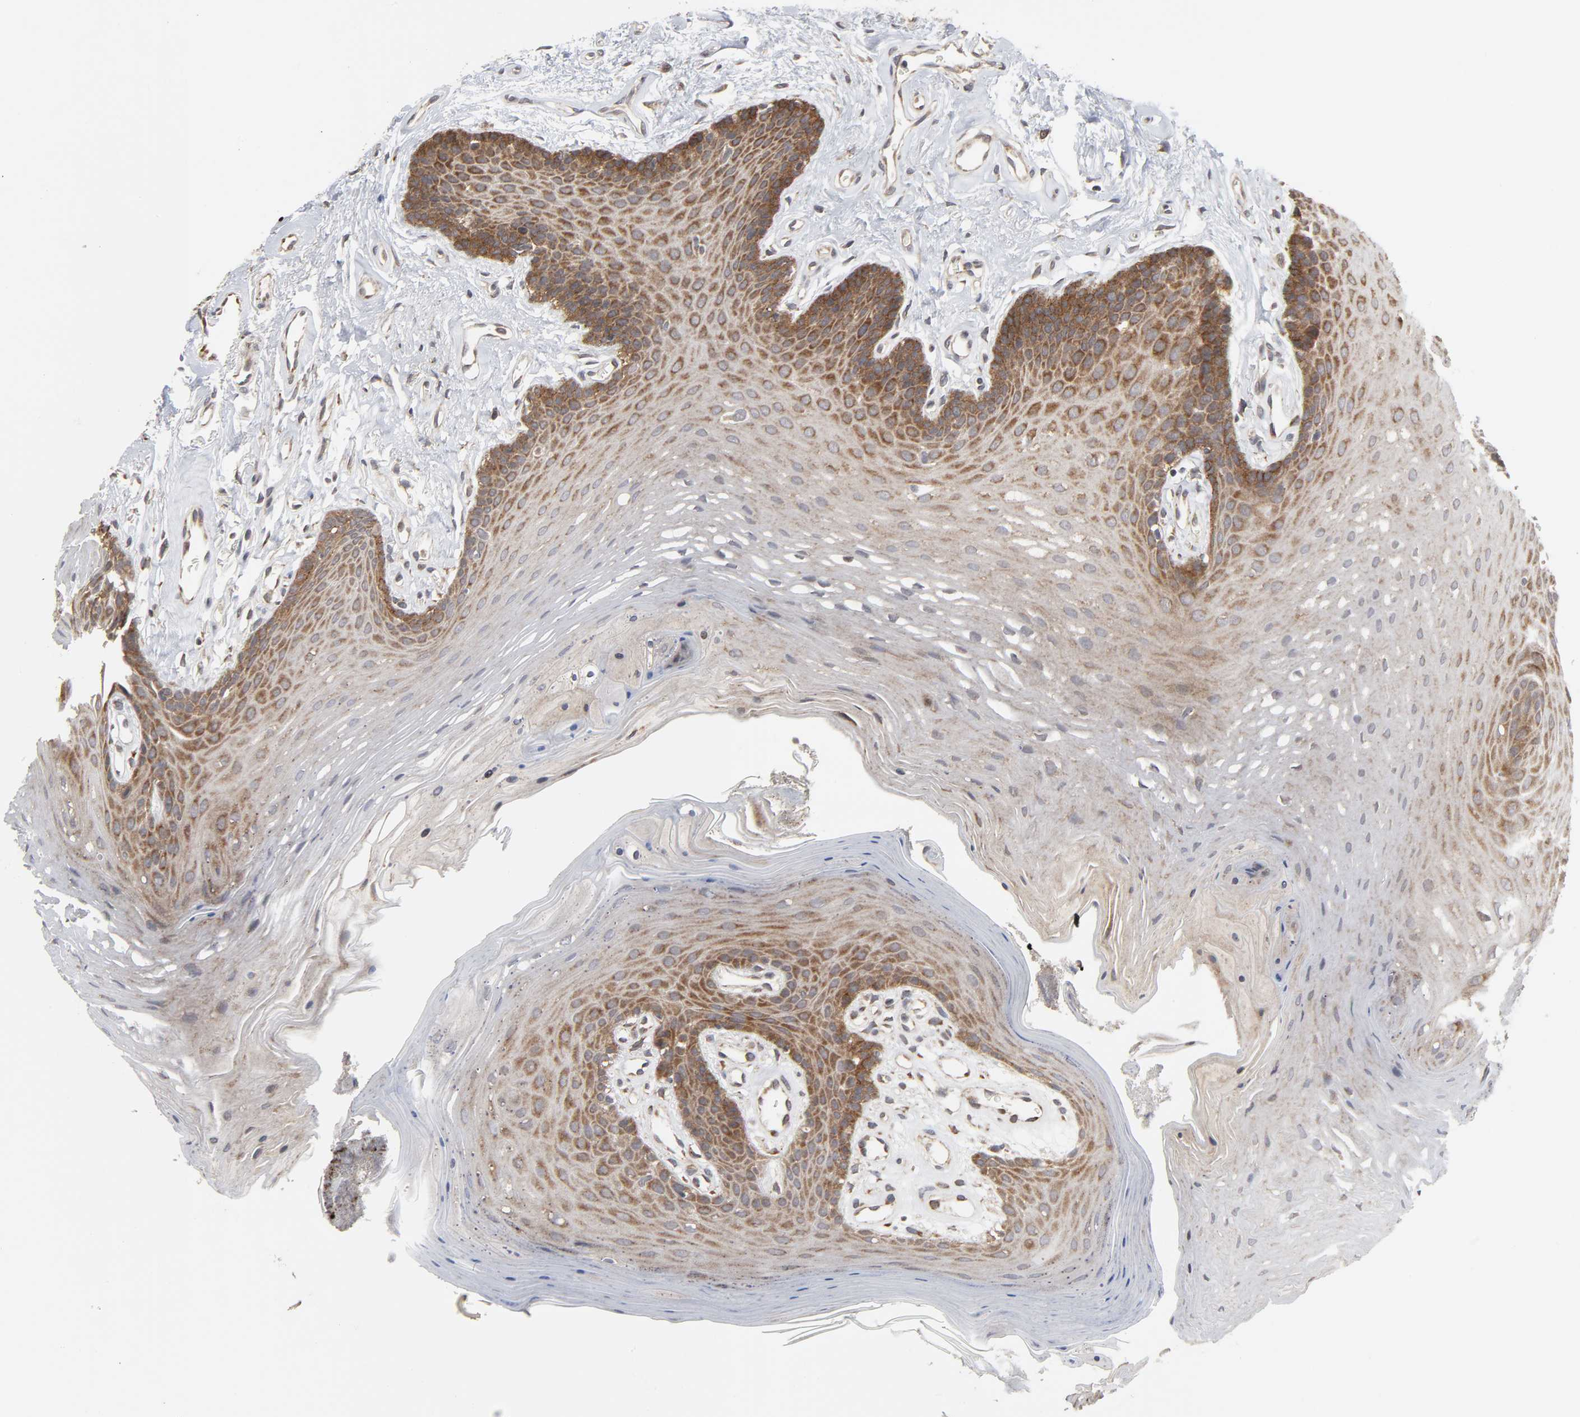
{"staining": {"intensity": "moderate", "quantity": ">75%", "location": "cytoplasmic/membranous"}, "tissue": "oral mucosa", "cell_type": "Squamous epithelial cells", "image_type": "normal", "snomed": [{"axis": "morphology", "description": "Normal tissue, NOS"}, {"axis": "topography", "description": "Oral tissue"}], "caption": "High-power microscopy captured an immunohistochemistry (IHC) photomicrograph of benign oral mucosa, revealing moderate cytoplasmic/membranous expression in about >75% of squamous epithelial cells.", "gene": "SLC30A9", "patient": {"sex": "male", "age": 62}}